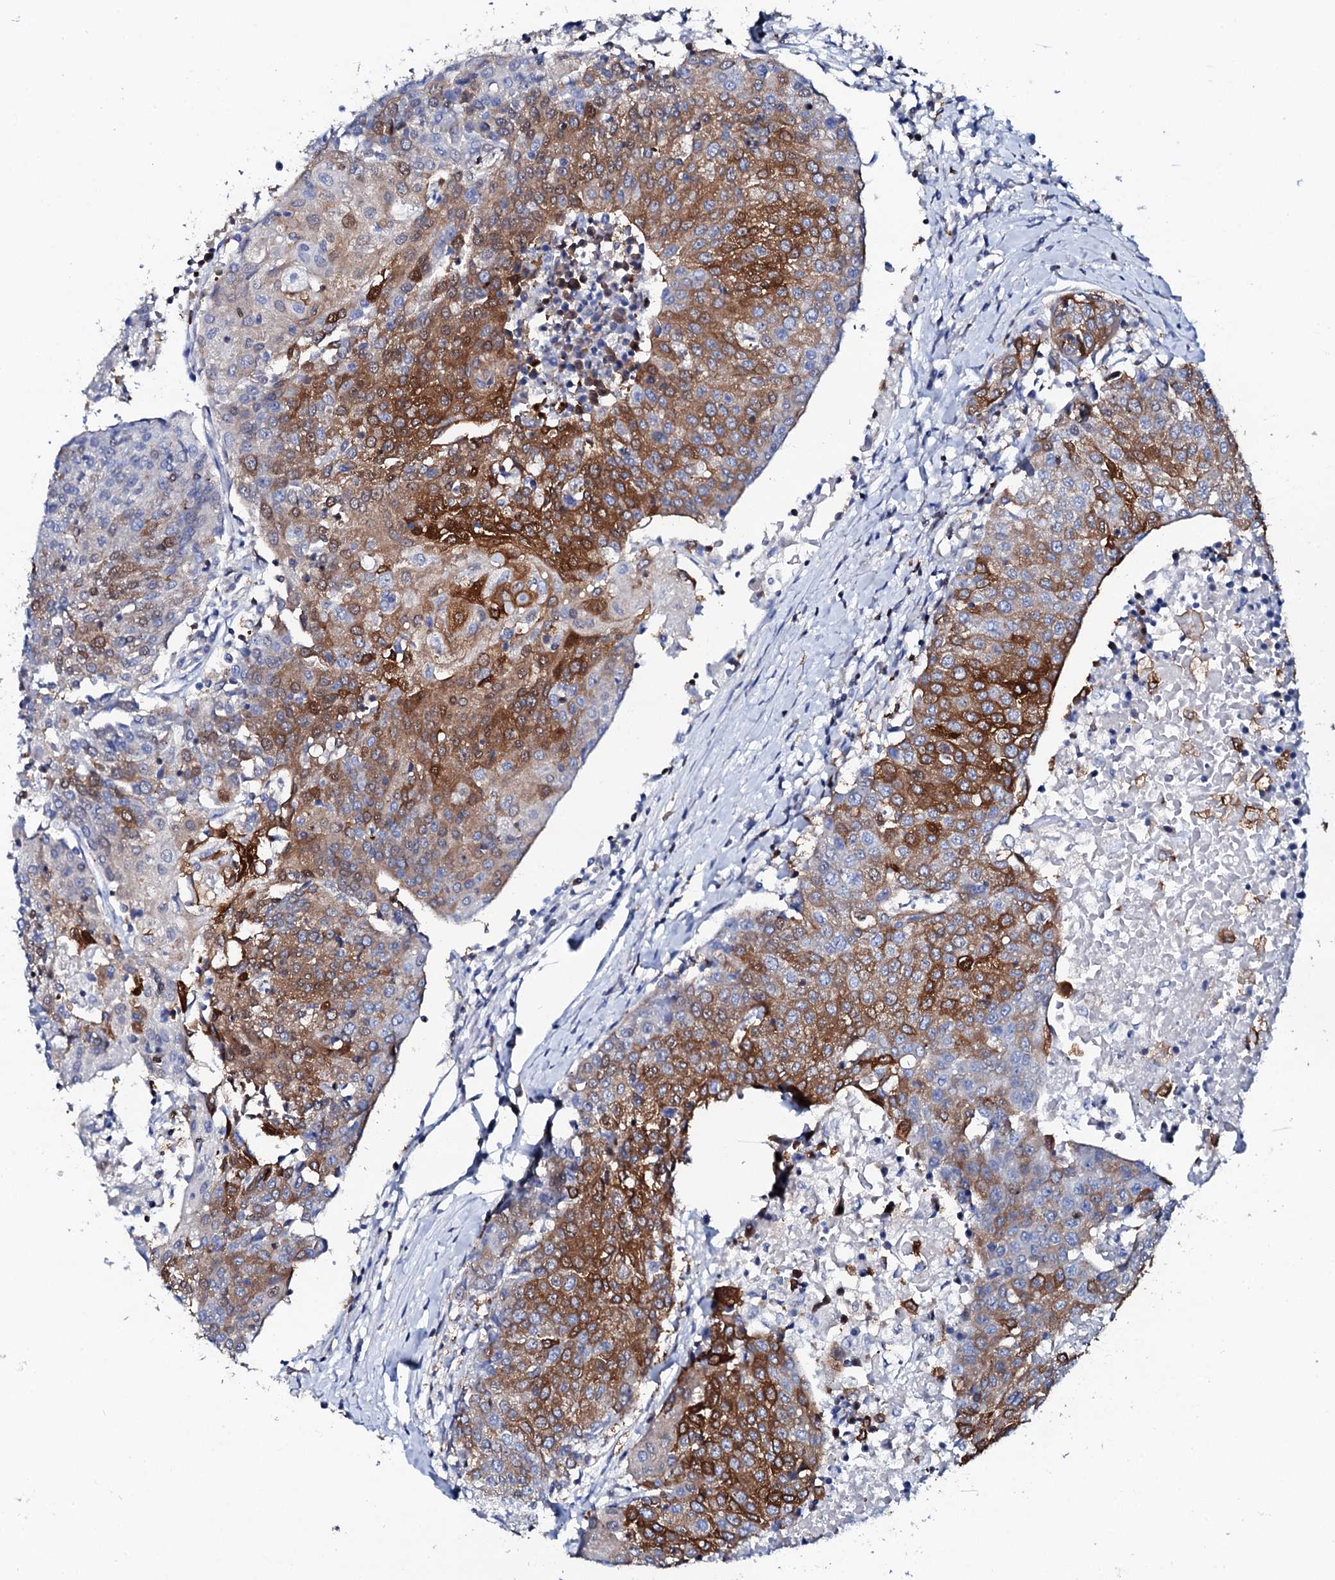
{"staining": {"intensity": "strong", "quantity": "25%-75%", "location": "cytoplasmic/membranous"}, "tissue": "urothelial cancer", "cell_type": "Tumor cells", "image_type": "cancer", "snomed": [{"axis": "morphology", "description": "Urothelial carcinoma, High grade"}, {"axis": "topography", "description": "Urinary bladder"}], "caption": "Immunohistochemical staining of urothelial cancer shows high levels of strong cytoplasmic/membranous protein expression in about 25%-75% of tumor cells. Nuclei are stained in blue.", "gene": "GLB1L3", "patient": {"sex": "female", "age": 85}}